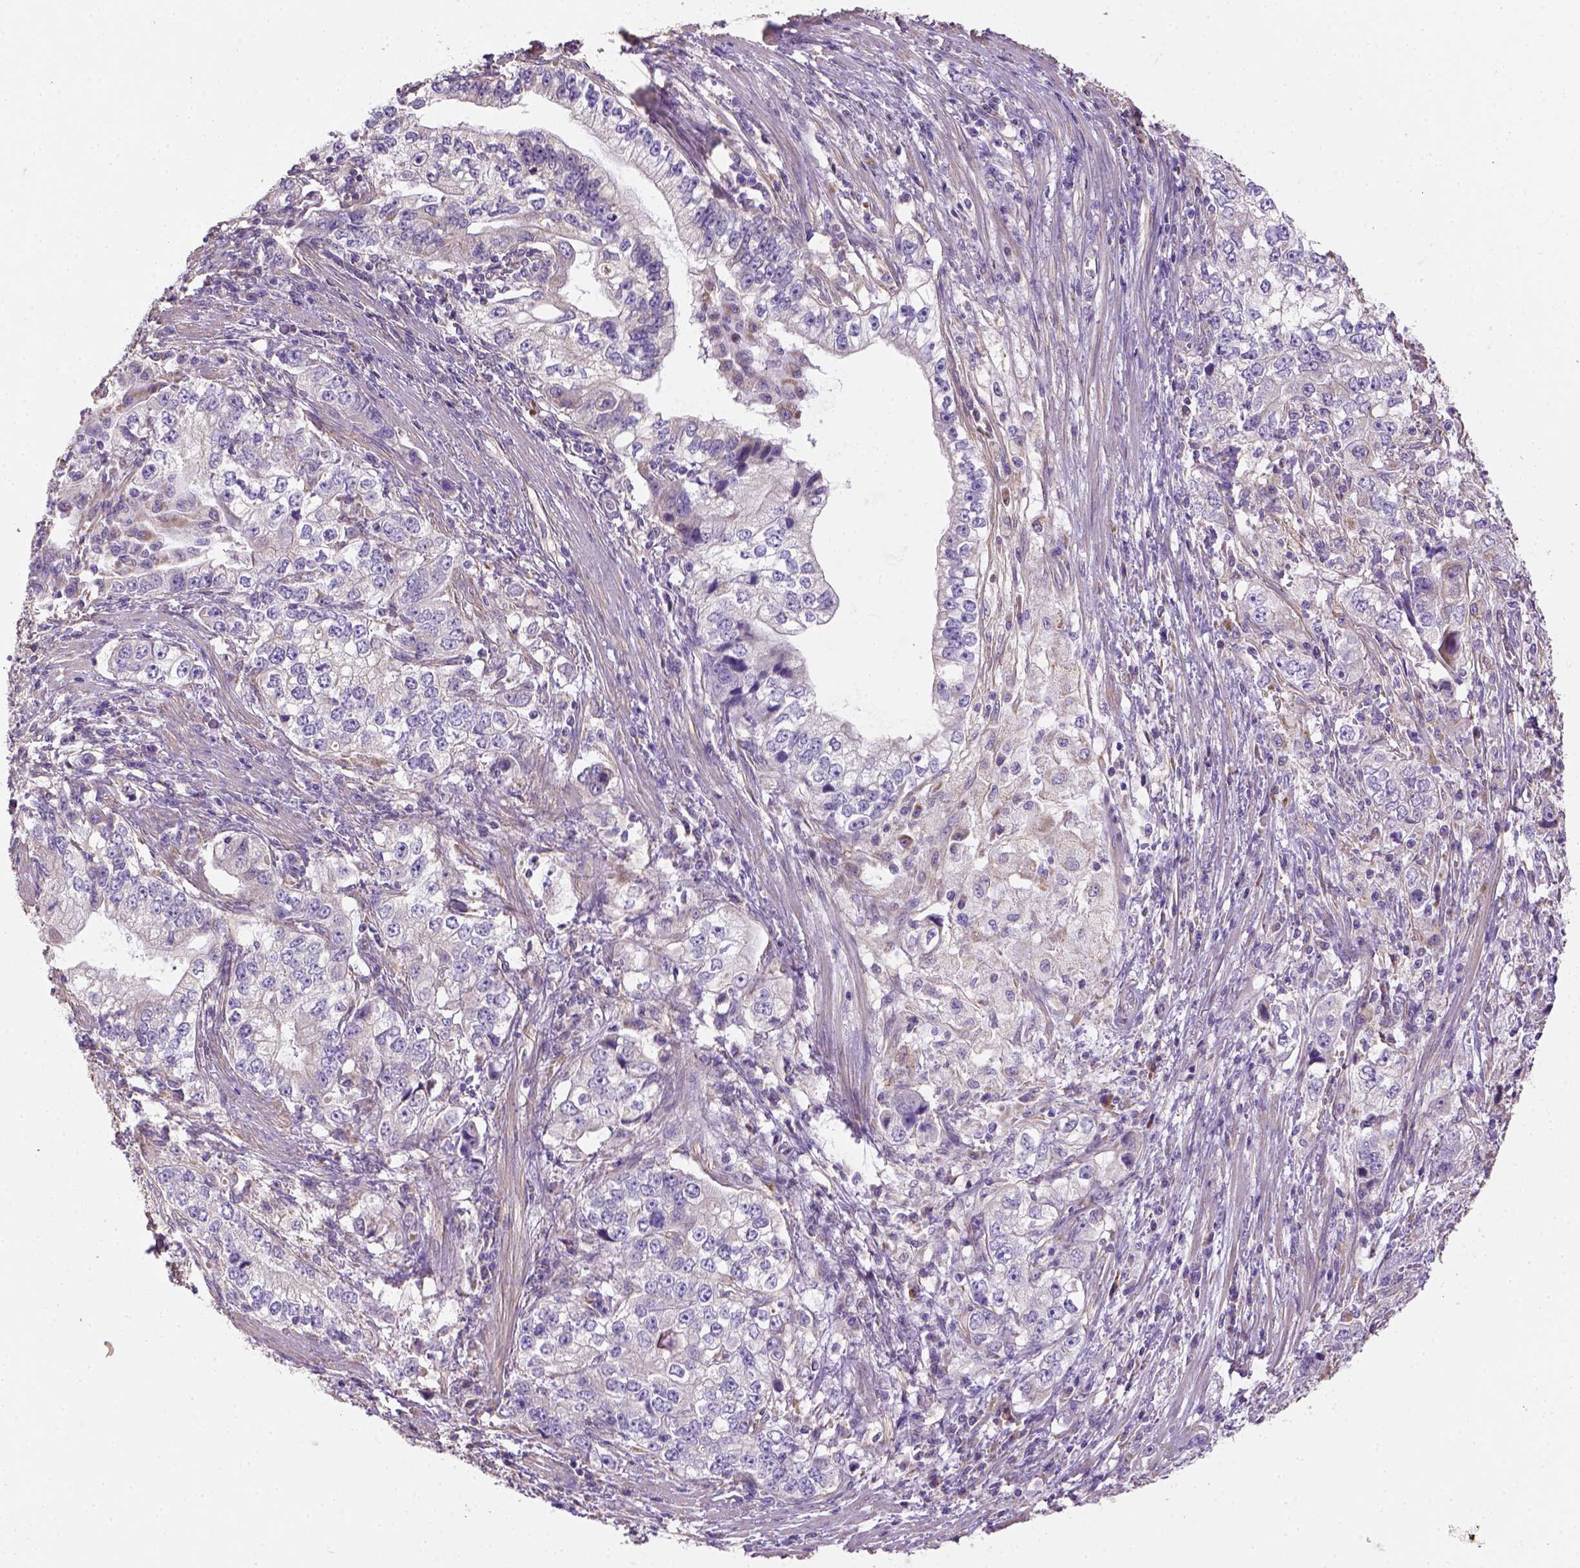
{"staining": {"intensity": "negative", "quantity": "none", "location": "none"}, "tissue": "stomach cancer", "cell_type": "Tumor cells", "image_type": "cancer", "snomed": [{"axis": "morphology", "description": "Adenocarcinoma, NOS"}, {"axis": "topography", "description": "Stomach, lower"}], "caption": "Tumor cells are negative for protein expression in human stomach cancer (adenocarcinoma).", "gene": "HTRA1", "patient": {"sex": "female", "age": 72}}